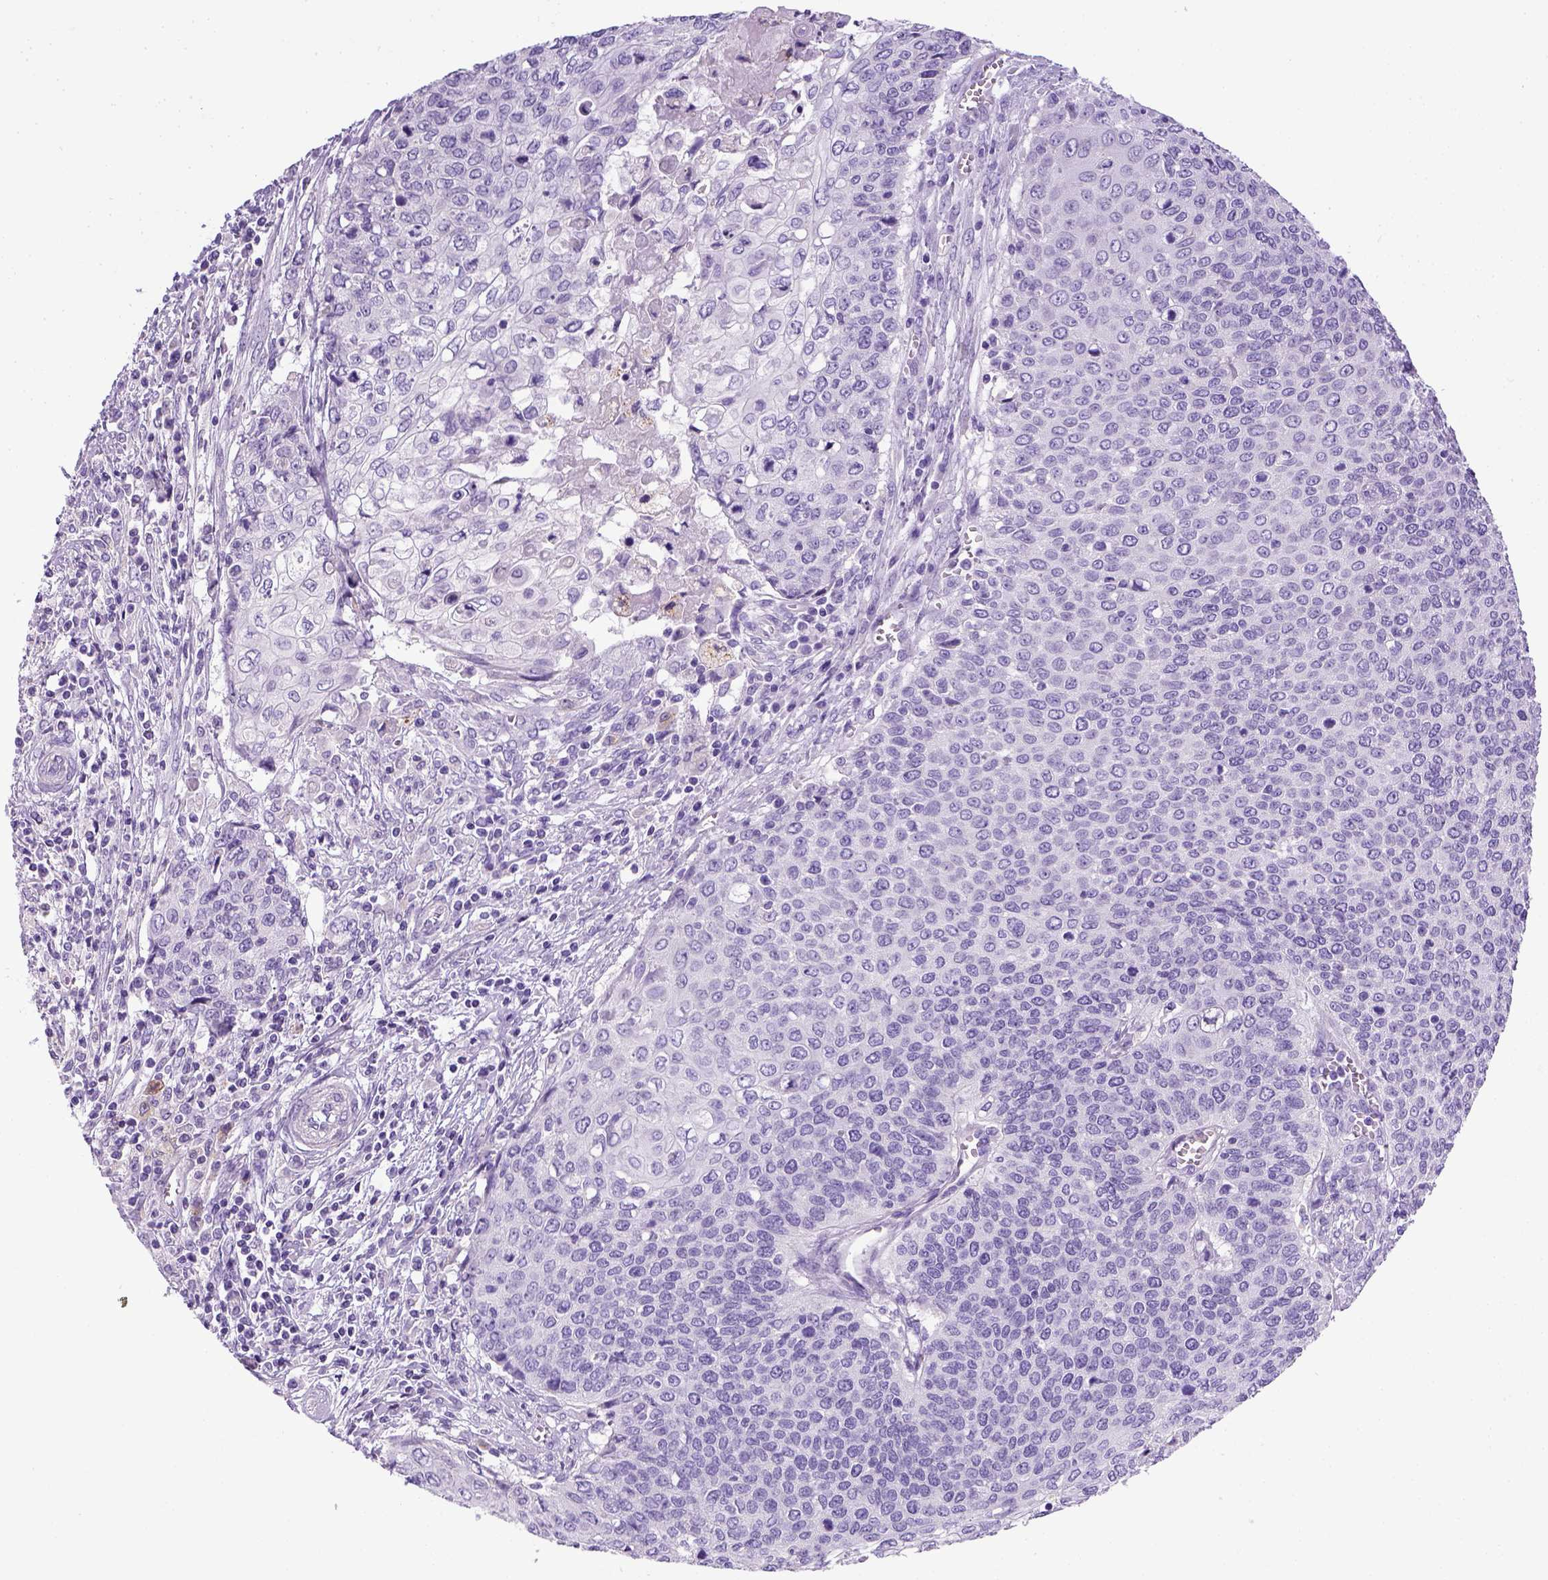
{"staining": {"intensity": "negative", "quantity": "none", "location": "none"}, "tissue": "cervical cancer", "cell_type": "Tumor cells", "image_type": "cancer", "snomed": [{"axis": "morphology", "description": "Squamous cell carcinoma, NOS"}, {"axis": "topography", "description": "Cervix"}], "caption": "The histopathology image displays no staining of tumor cells in cervical cancer.", "gene": "KRT71", "patient": {"sex": "female", "age": 39}}